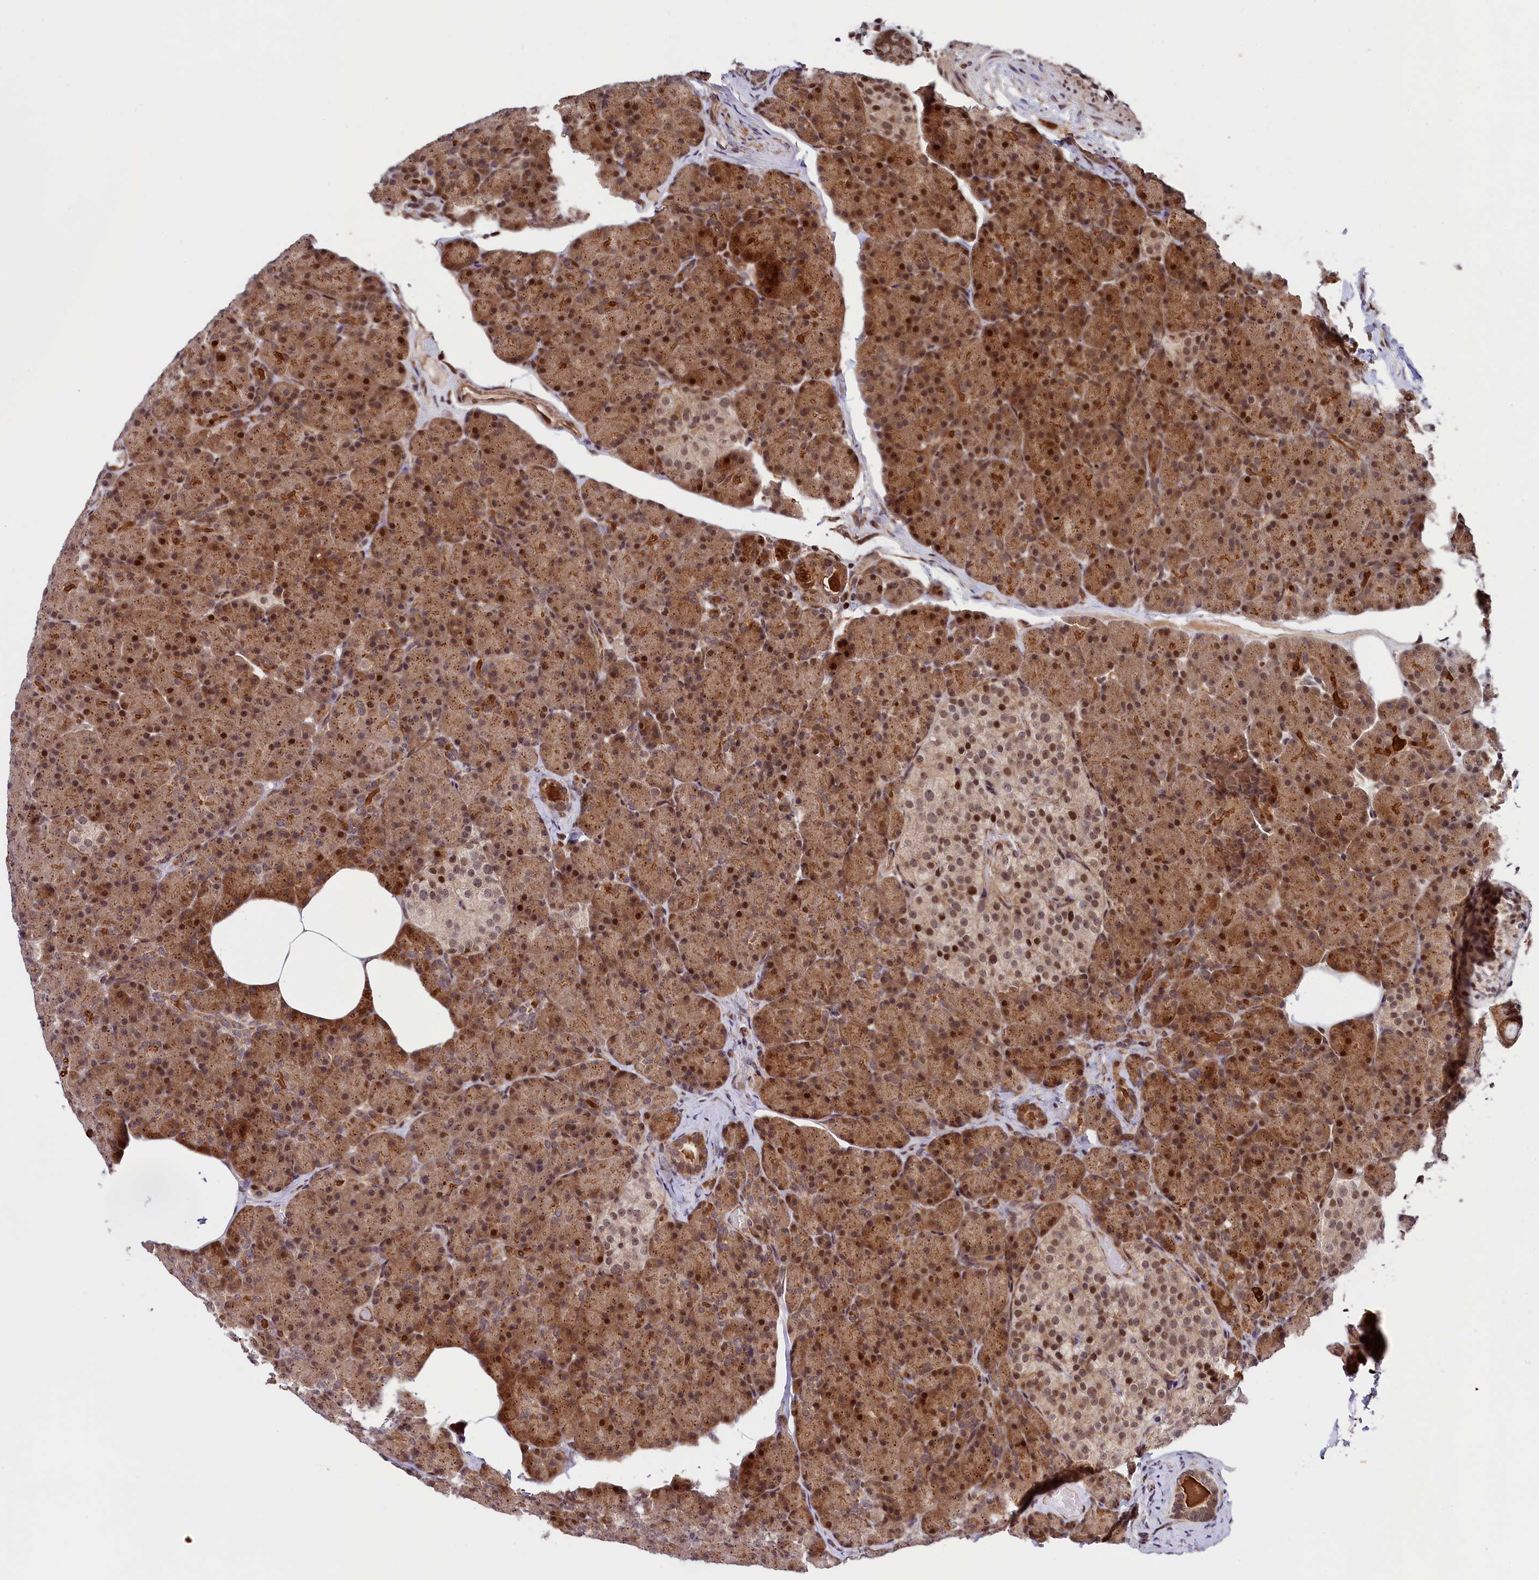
{"staining": {"intensity": "strong", "quantity": ">75%", "location": "cytoplasmic/membranous,nuclear"}, "tissue": "pancreas", "cell_type": "Exocrine glandular cells", "image_type": "normal", "snomed": [{"axis": "morphology", "description": "Normal tissue, NOS"}, {"axis": "topography", "description": "Pancreas"}], "caption": "Immunohistochemistry (IHC) (DAB) staining of benign human pancreas demonstrates strong cytoplasmic/membranous,nuclear protein positivity in about >75% of exocrine glandular cells.", "gene": "LEO1", "patient": {"sex": "female", "age": 43}}